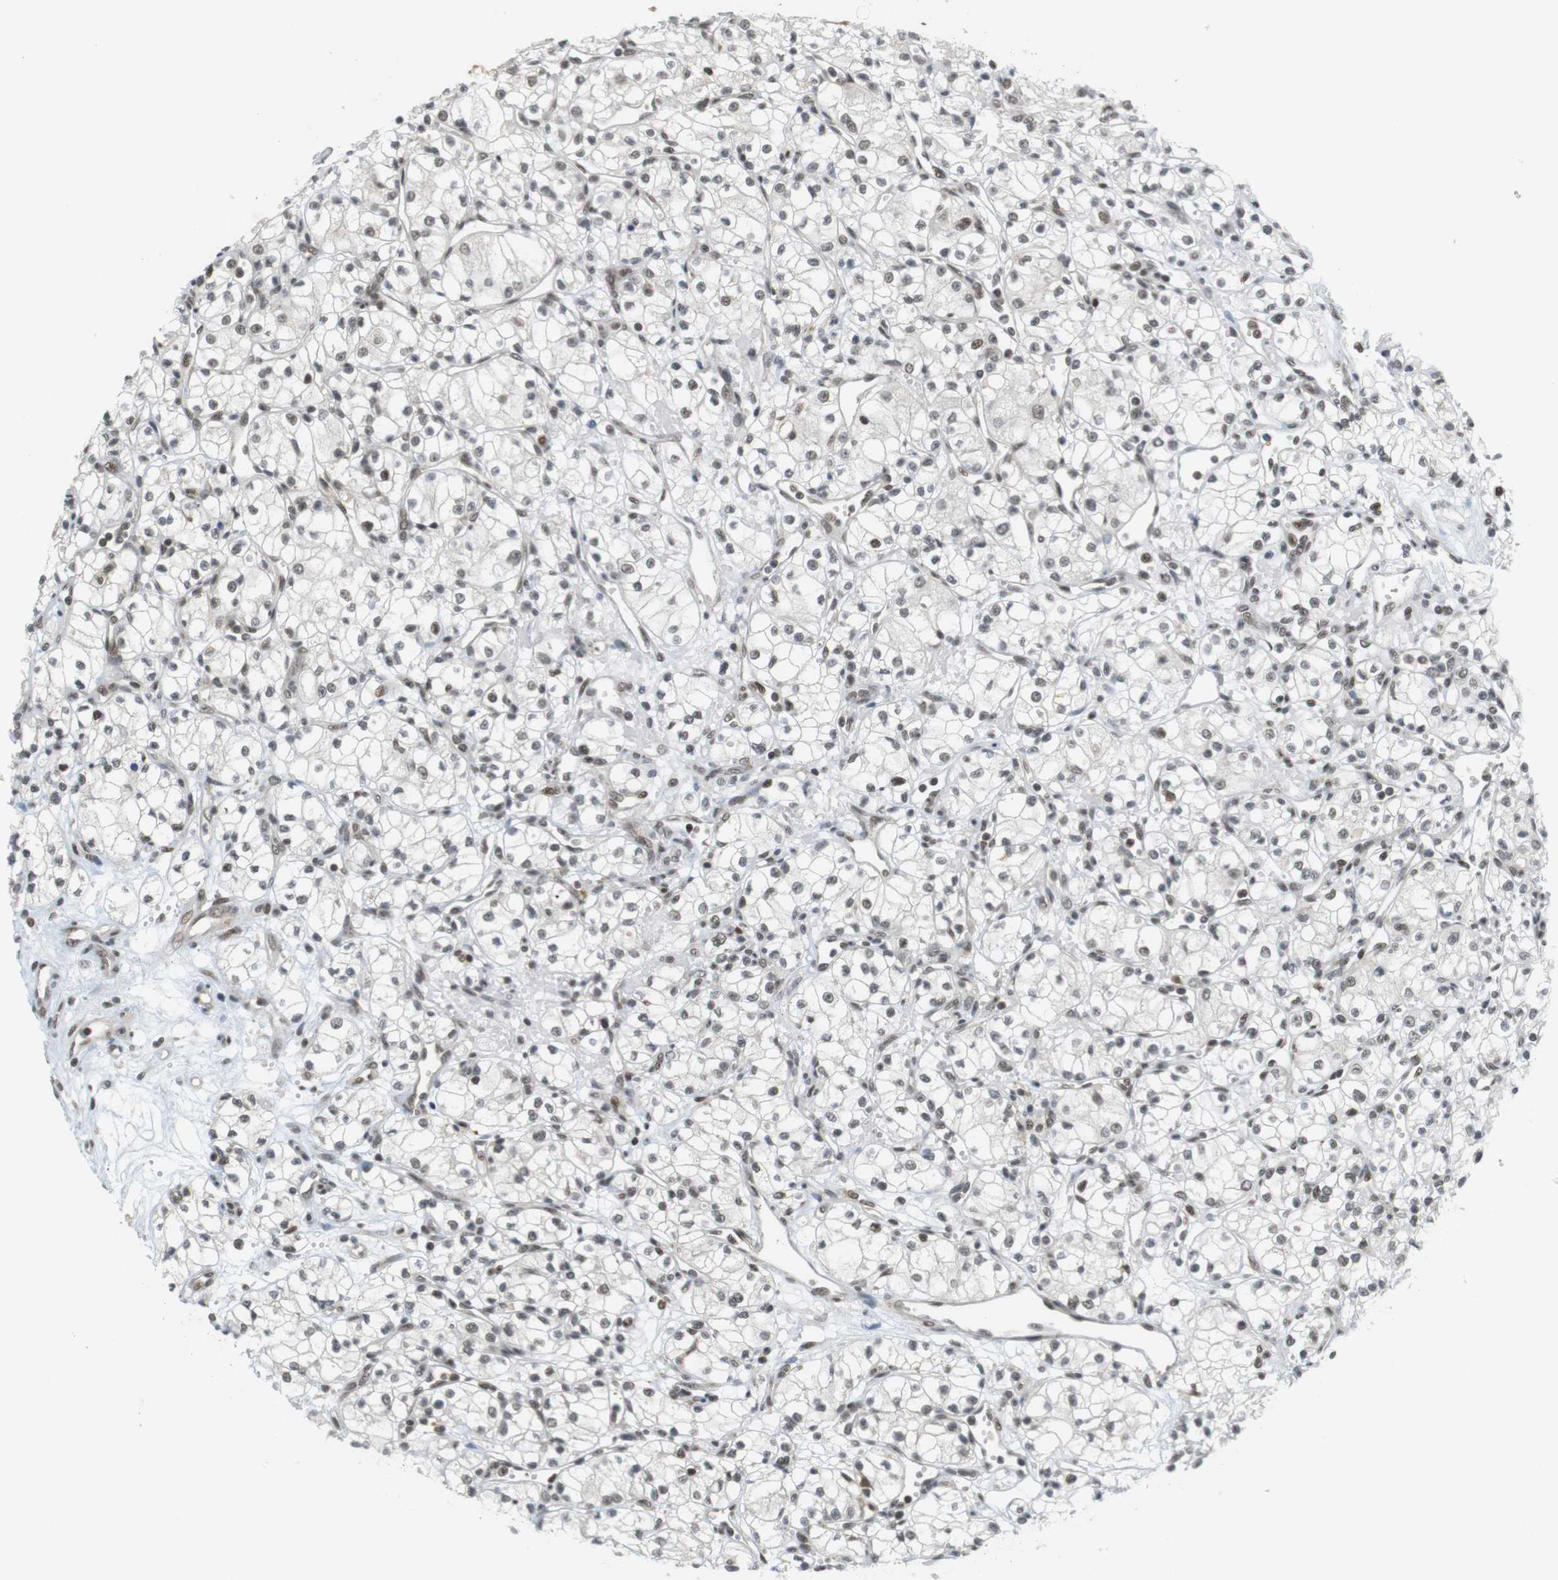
{"staining": {"intensity": "weak", "quantity": ">75%", "location": "nuclear"}, "tissue": "renal cancer", "cell_type": "Tumor cells", "image_type": "cancer", "snomed": [{"axis": "morphology", "description": "Normal tissue, NOS"}, {"axis": "morphology", "description": "Adenocarcinoma, NOS"}, {"axis": "topography", "description": "Kidney"}], "caption": "Immunohistochemical staining of renal cancer (adenocarcinoma) exhibits low levels of weak nuclear protein staining in about >75% of tumor cells.", "gene": "BRD4", "patient": {"sex": "male", "age": 59}}